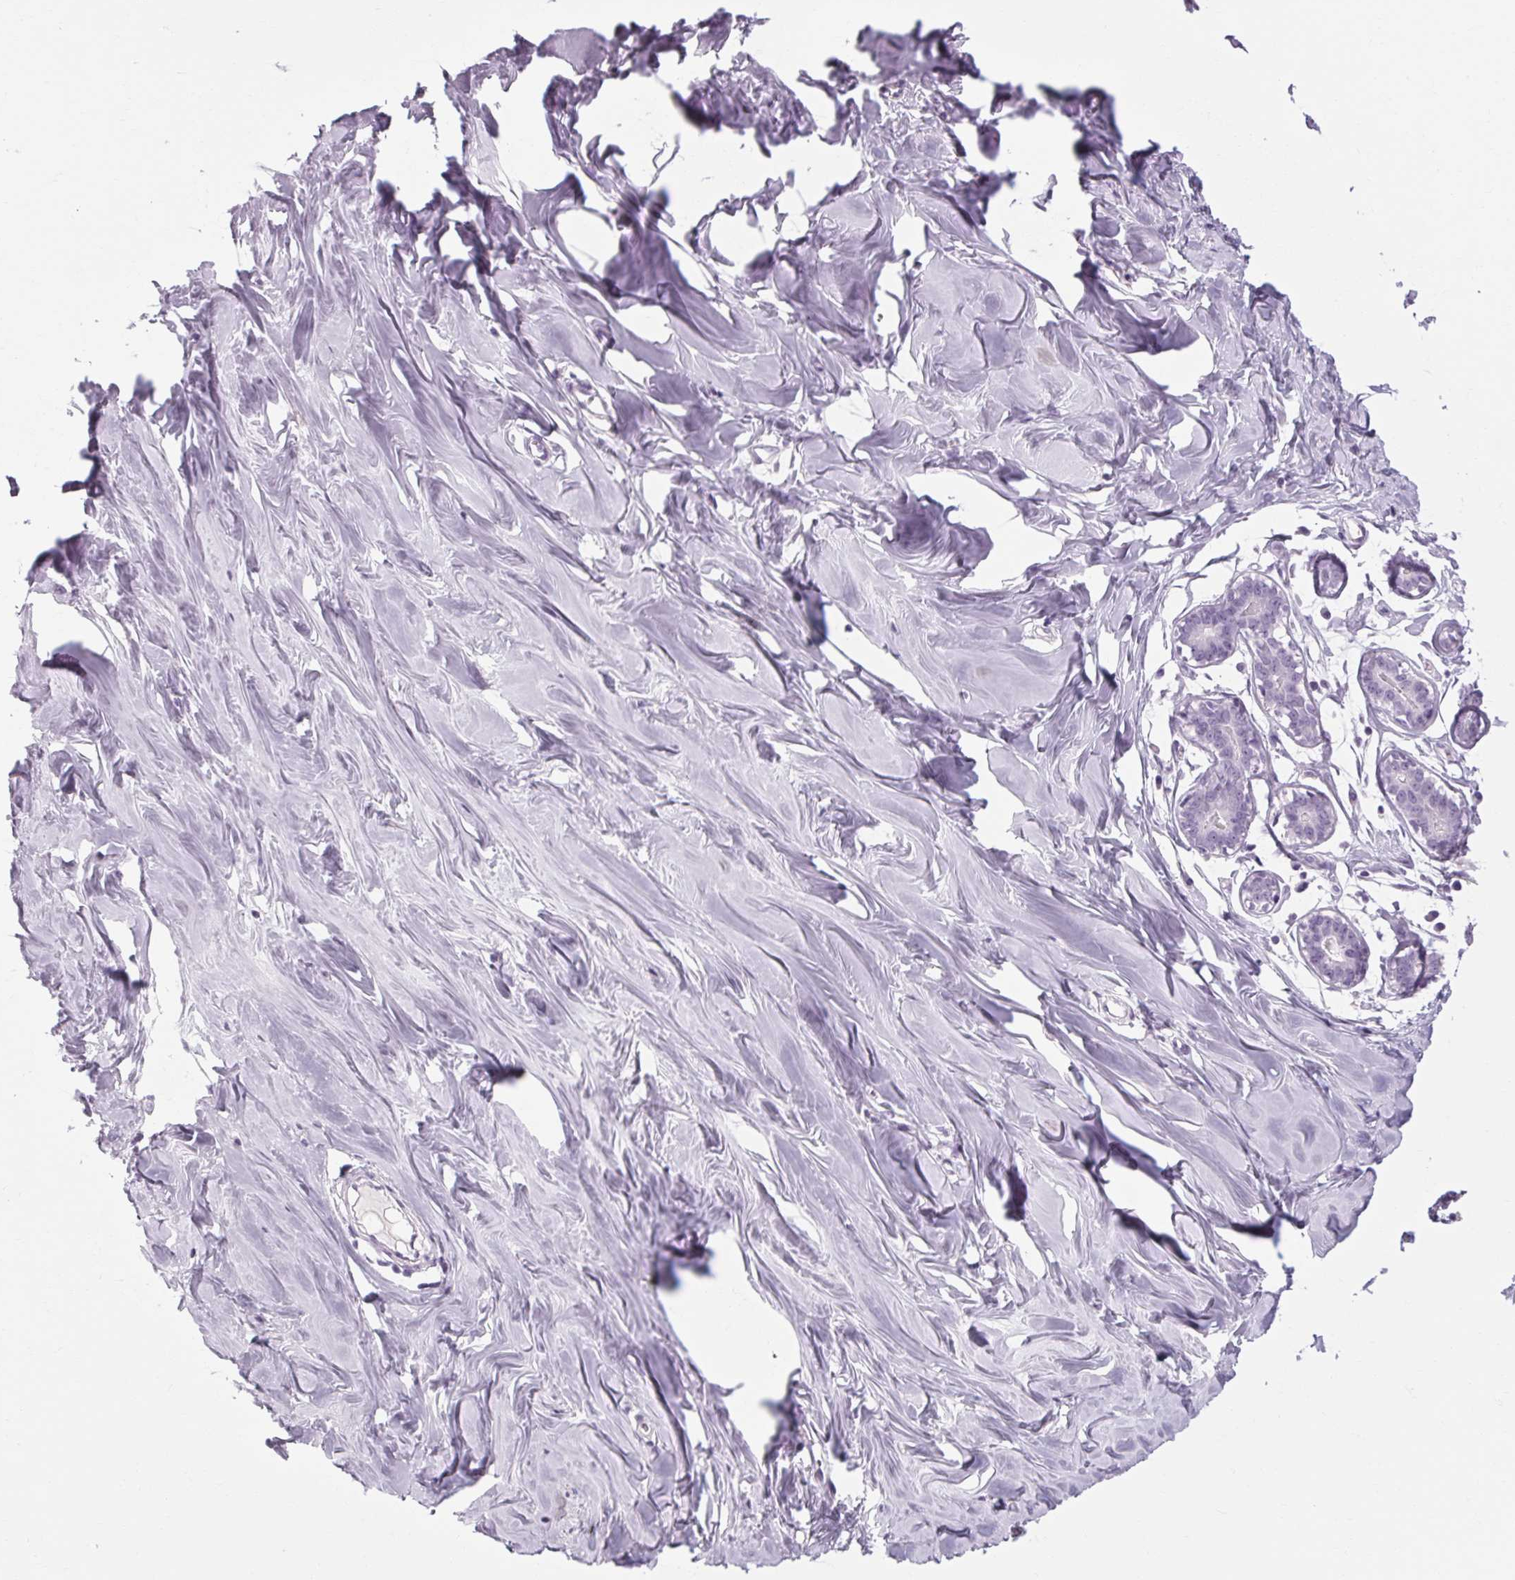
{"staining": {"intensity": "negative", "quantity": "none", "location": "none"}, "tissue": "breast", "cell_type": "Adipocytes", "image_type": "normal", "snomed": [{"axis": "morphology", "description": "Normal tissue, NOS"}, {"axis": "topography", "description": "Breast"}], "caption": "Immunohistochemistry (IHC) photomicrograph of benign human breast stained for a protein (brown), which exhibits no staining in adipocytes. (Stains: DAB (3,3'-diaminobenzidine) IHC with hematoxylin counter stain, Microscopy: brightfield microscopy at high magnification).", "gene": "POMC", "patient": {"sex": "female", "age": 27}}